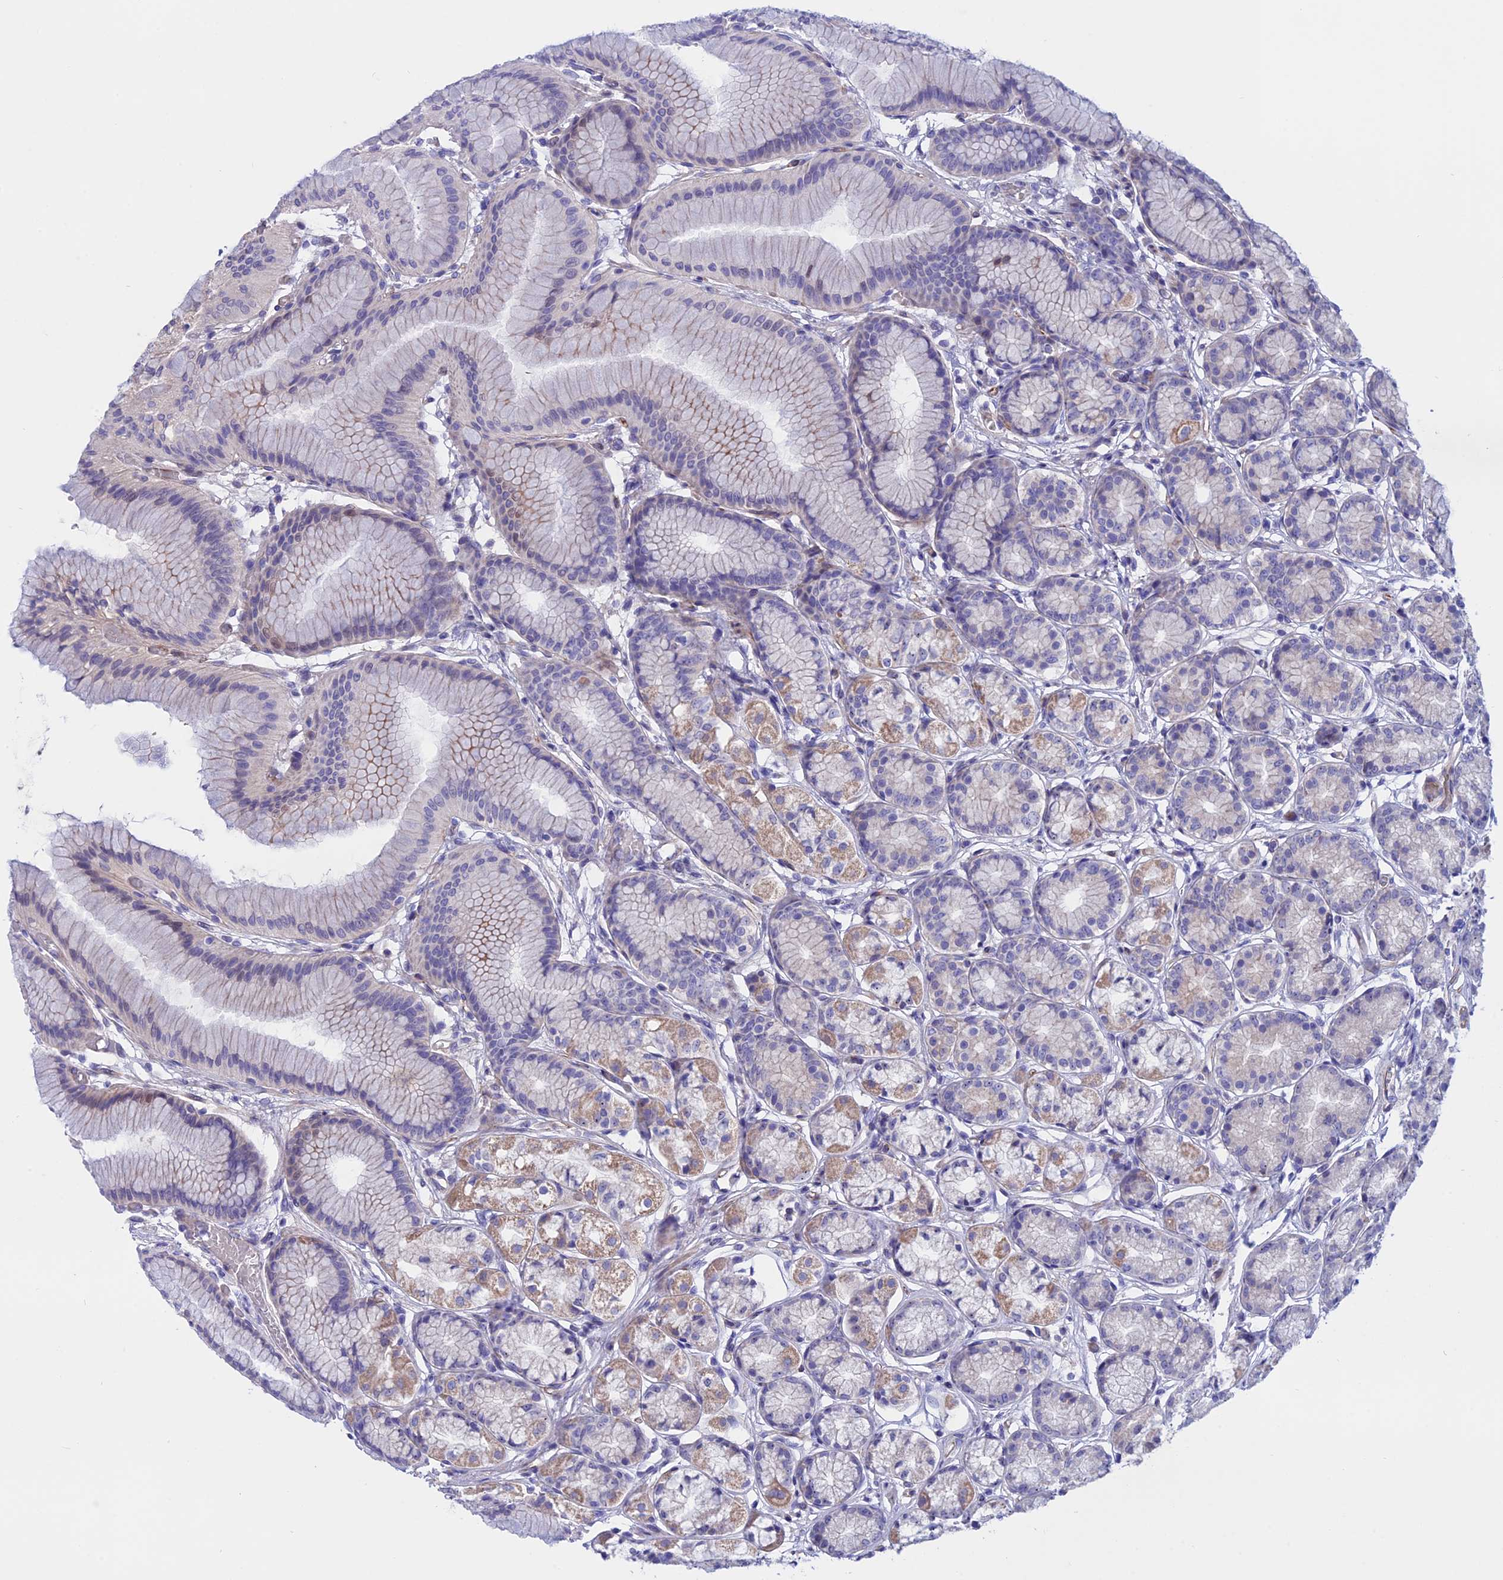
{"staining": {"intensity": "moderate", "quantity": "25%-75%", "location": "cytoplasmic/membranous,nuclear"}, "tissue": "stomach", "cell_type": "Glandular cells", "image_type": "normal", "snomed": [{"axis": "morphology", "description": "Normal tissue, NOS"}, {"axis": "morphology", "description": "Adenocarcinoma, NOS"}, {"axis": "morphology", "description": "Adenocarcinoma, High grade"}, {"axis": "topography", "description": "Stomach, upper"}, {"axis": "topography", "description": "Stomach"}], "caption": "The photomicrograph reveals a brown stain indicating the presence of a protein in the cytoplasmic/membranous,nuclear of glandular cells in stomach. (brown staining indicates protein expression, while blue staining denotes nuclei).", "gene": "TMEM138", "patient": {"sex": "female", "age": 65}}